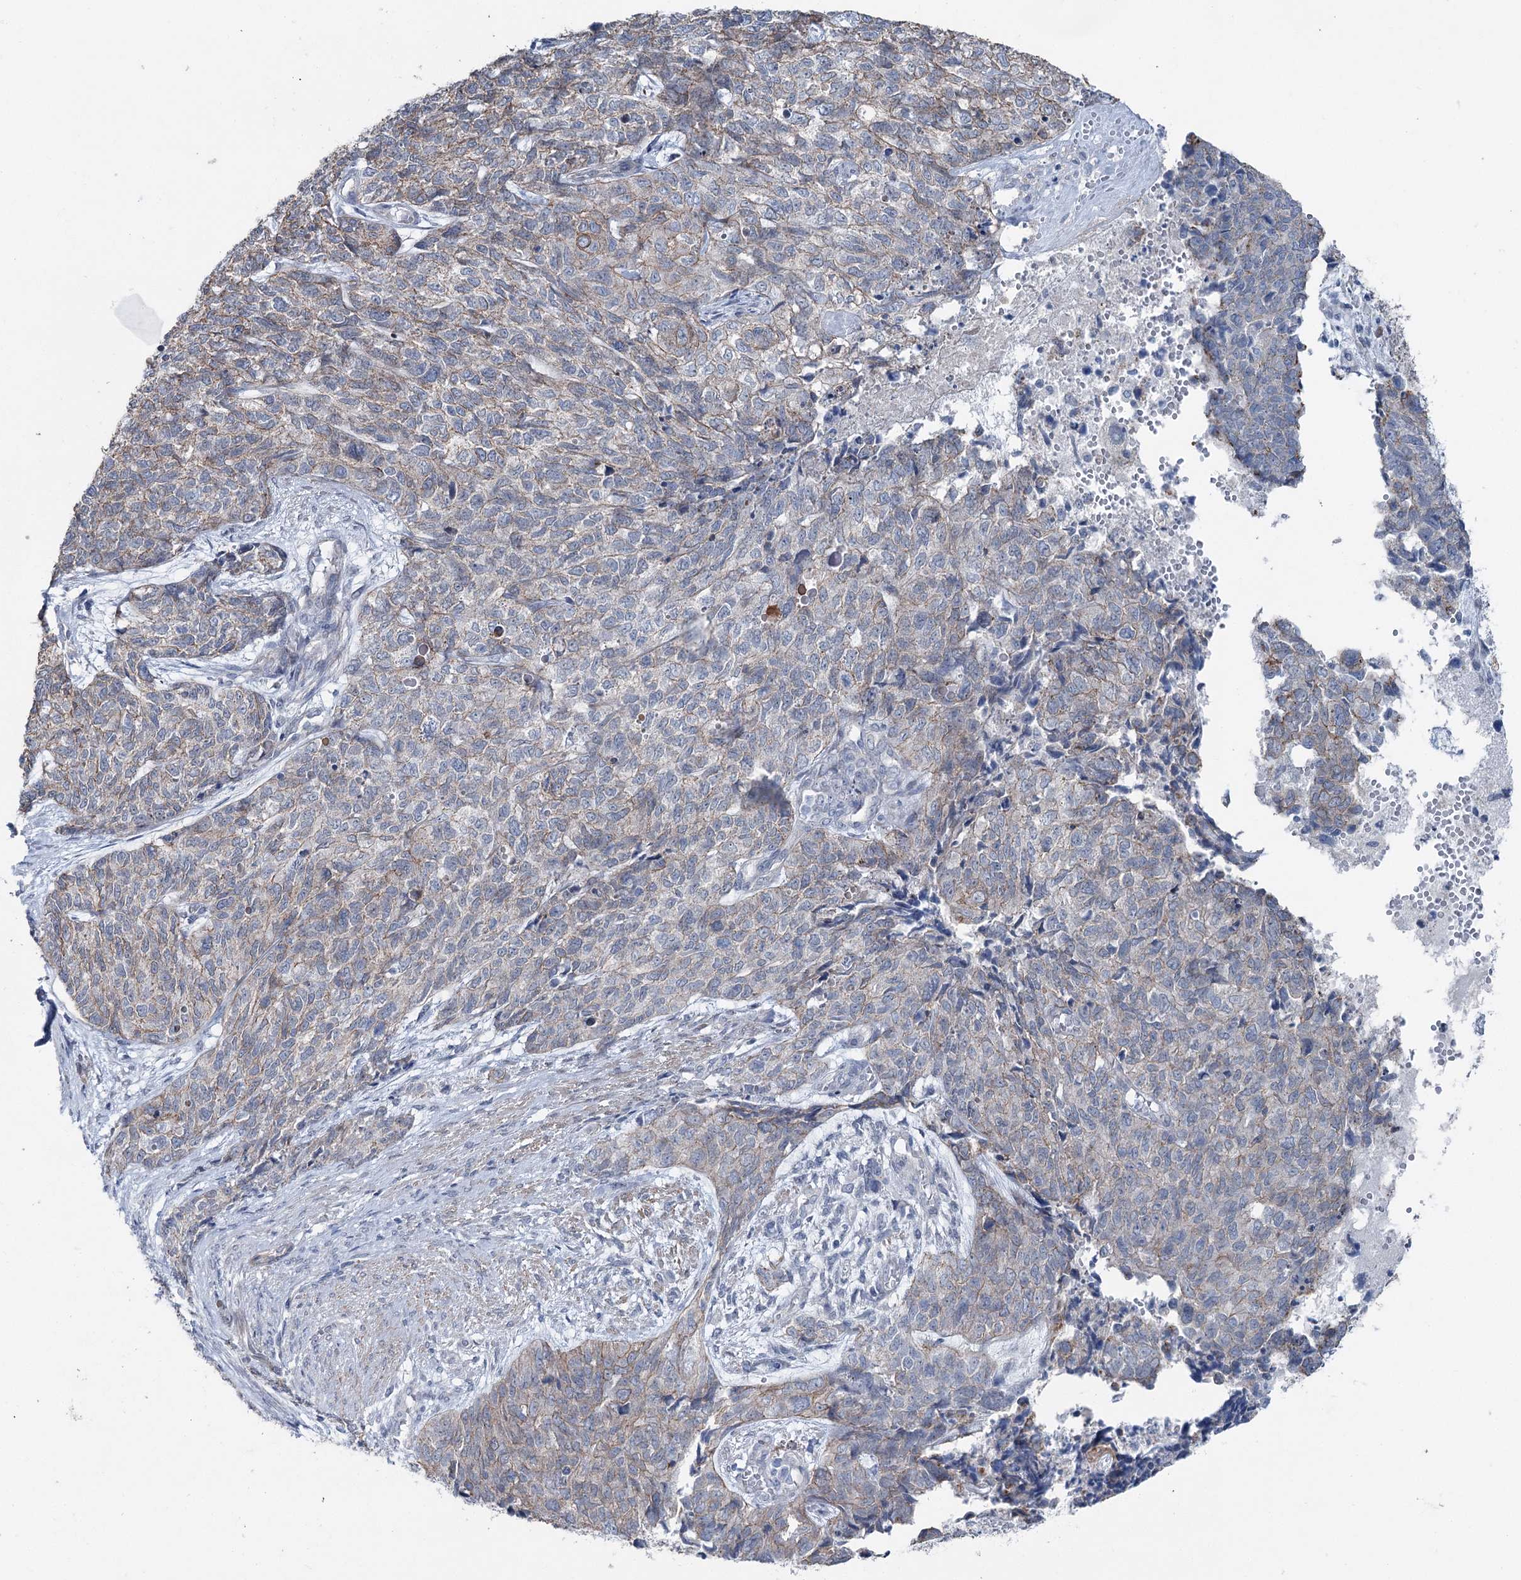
{"staining": {"intensity": "moderate", "quantity": "<25%", "location": "cytoplasmic/membranous"}, "tissue": "cervical cancer", "cell_type": "Tumor cells", "image_type": "cancer", "snomed": [{"axis": "morphology", "description": "Squamous cell carcinoma, NOS"}, {"axis": "topography", "description": "Cervix"}], "caption": "Tumor cells exhibit low levels of moderate cytoplasmic/membranous staining in approximately <25% of cells in cervical squamous cell carcinoma.", "gene": "FAM120B", "patient": {"sex": "female", "age": 63}}